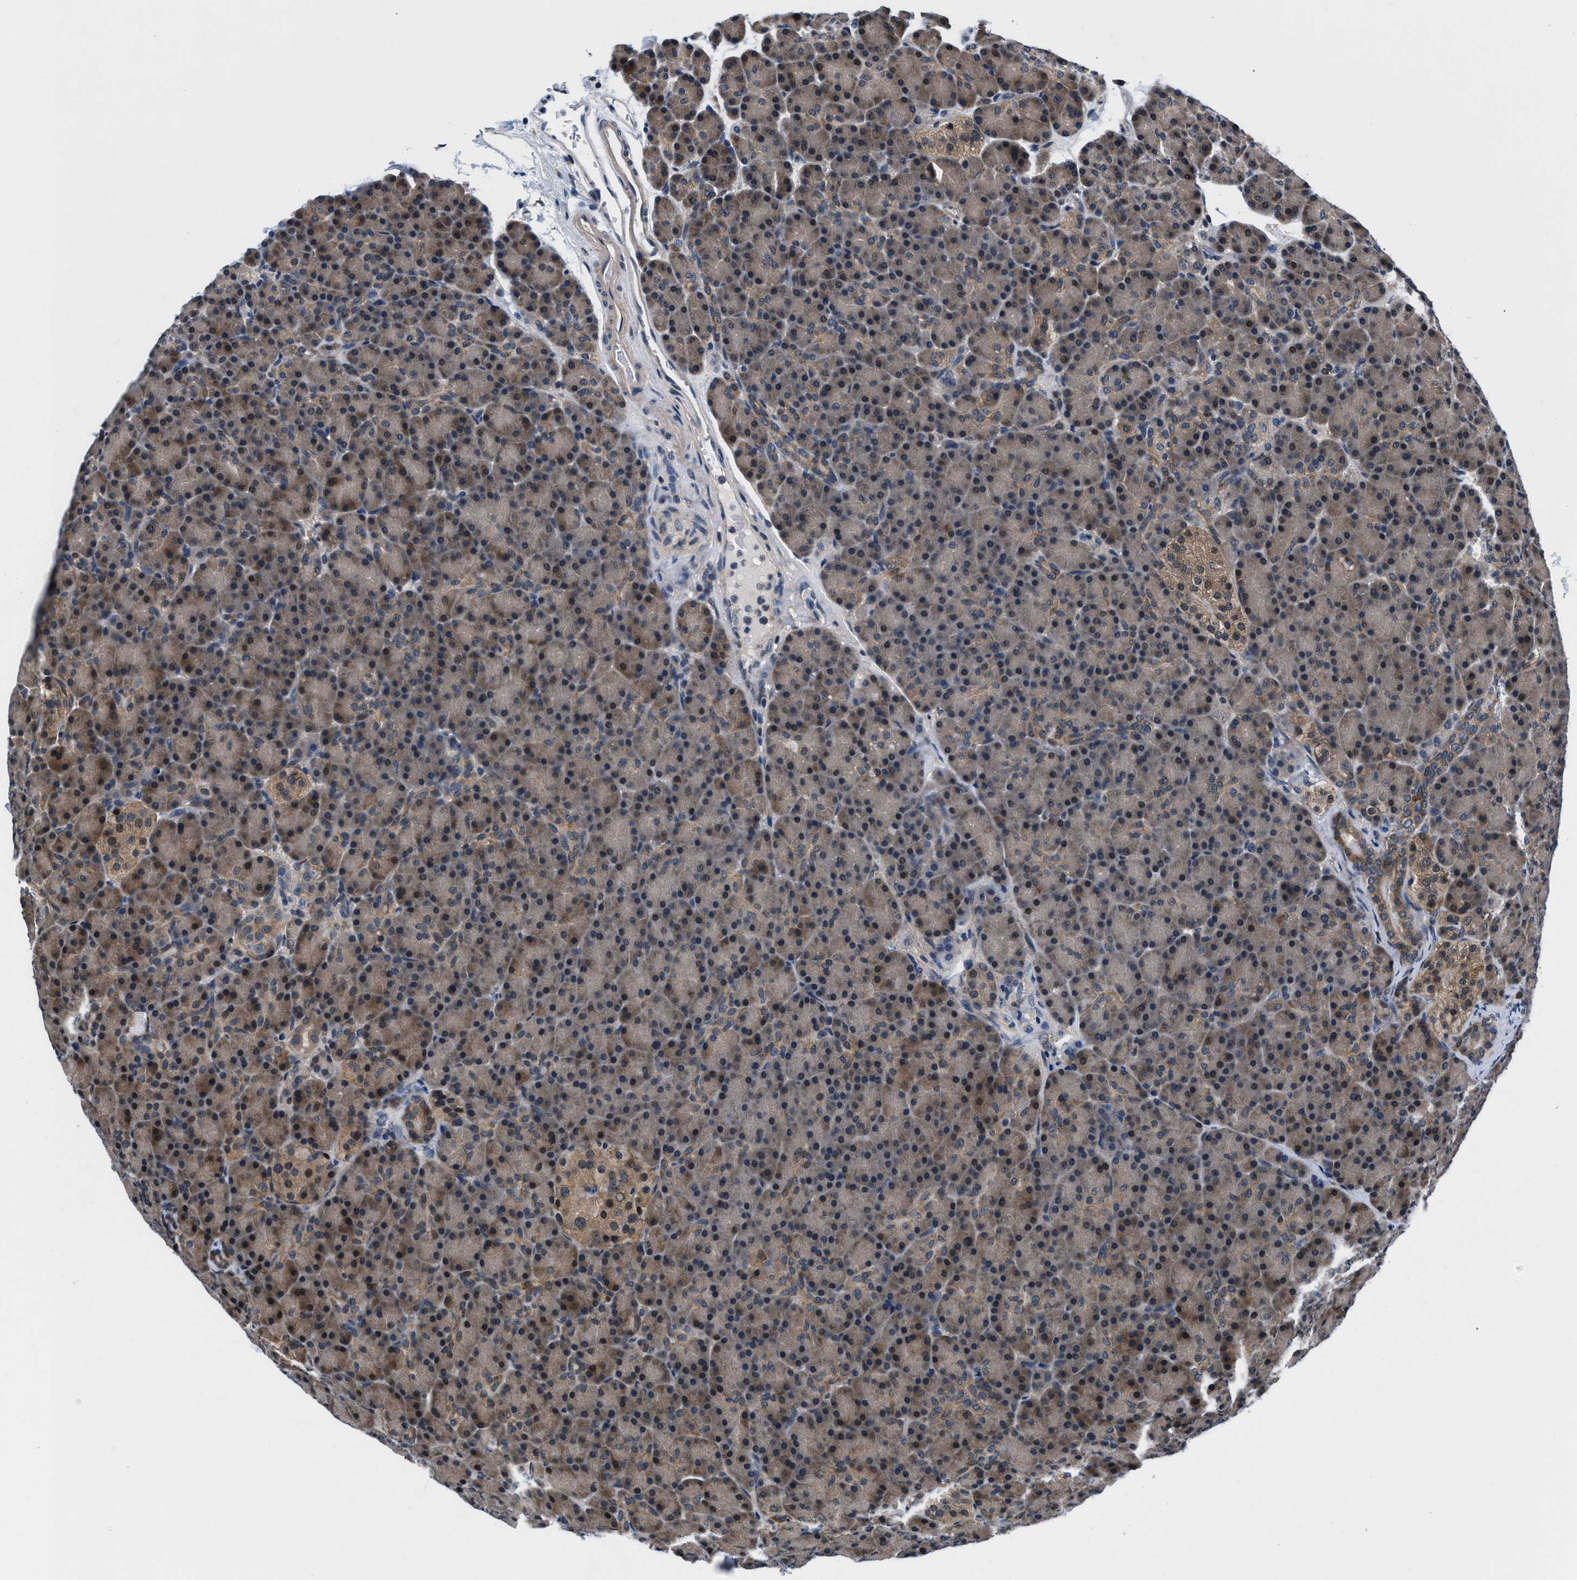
{"staining": {"intensity": "weak", "quantity": ">75%", "location": "cytoplasmic/membranous"}, "tissue": "pancreas", "cell_type": "Exocrine glandular cells", "image_type": "normal", "snomed": [{"axis": "morphology", "description": "Normal tissue, NOS"}, {"axis": "topography", "description": "Pancreas"}], "caption": "Pancreas stained with a brown dye displays weak cytoplasmic/membranous positive staining in approximately >75% of exocrine glandular cells.", "gene": "PRPSAP2", "patient": {"sex": "female", "age": 43}}